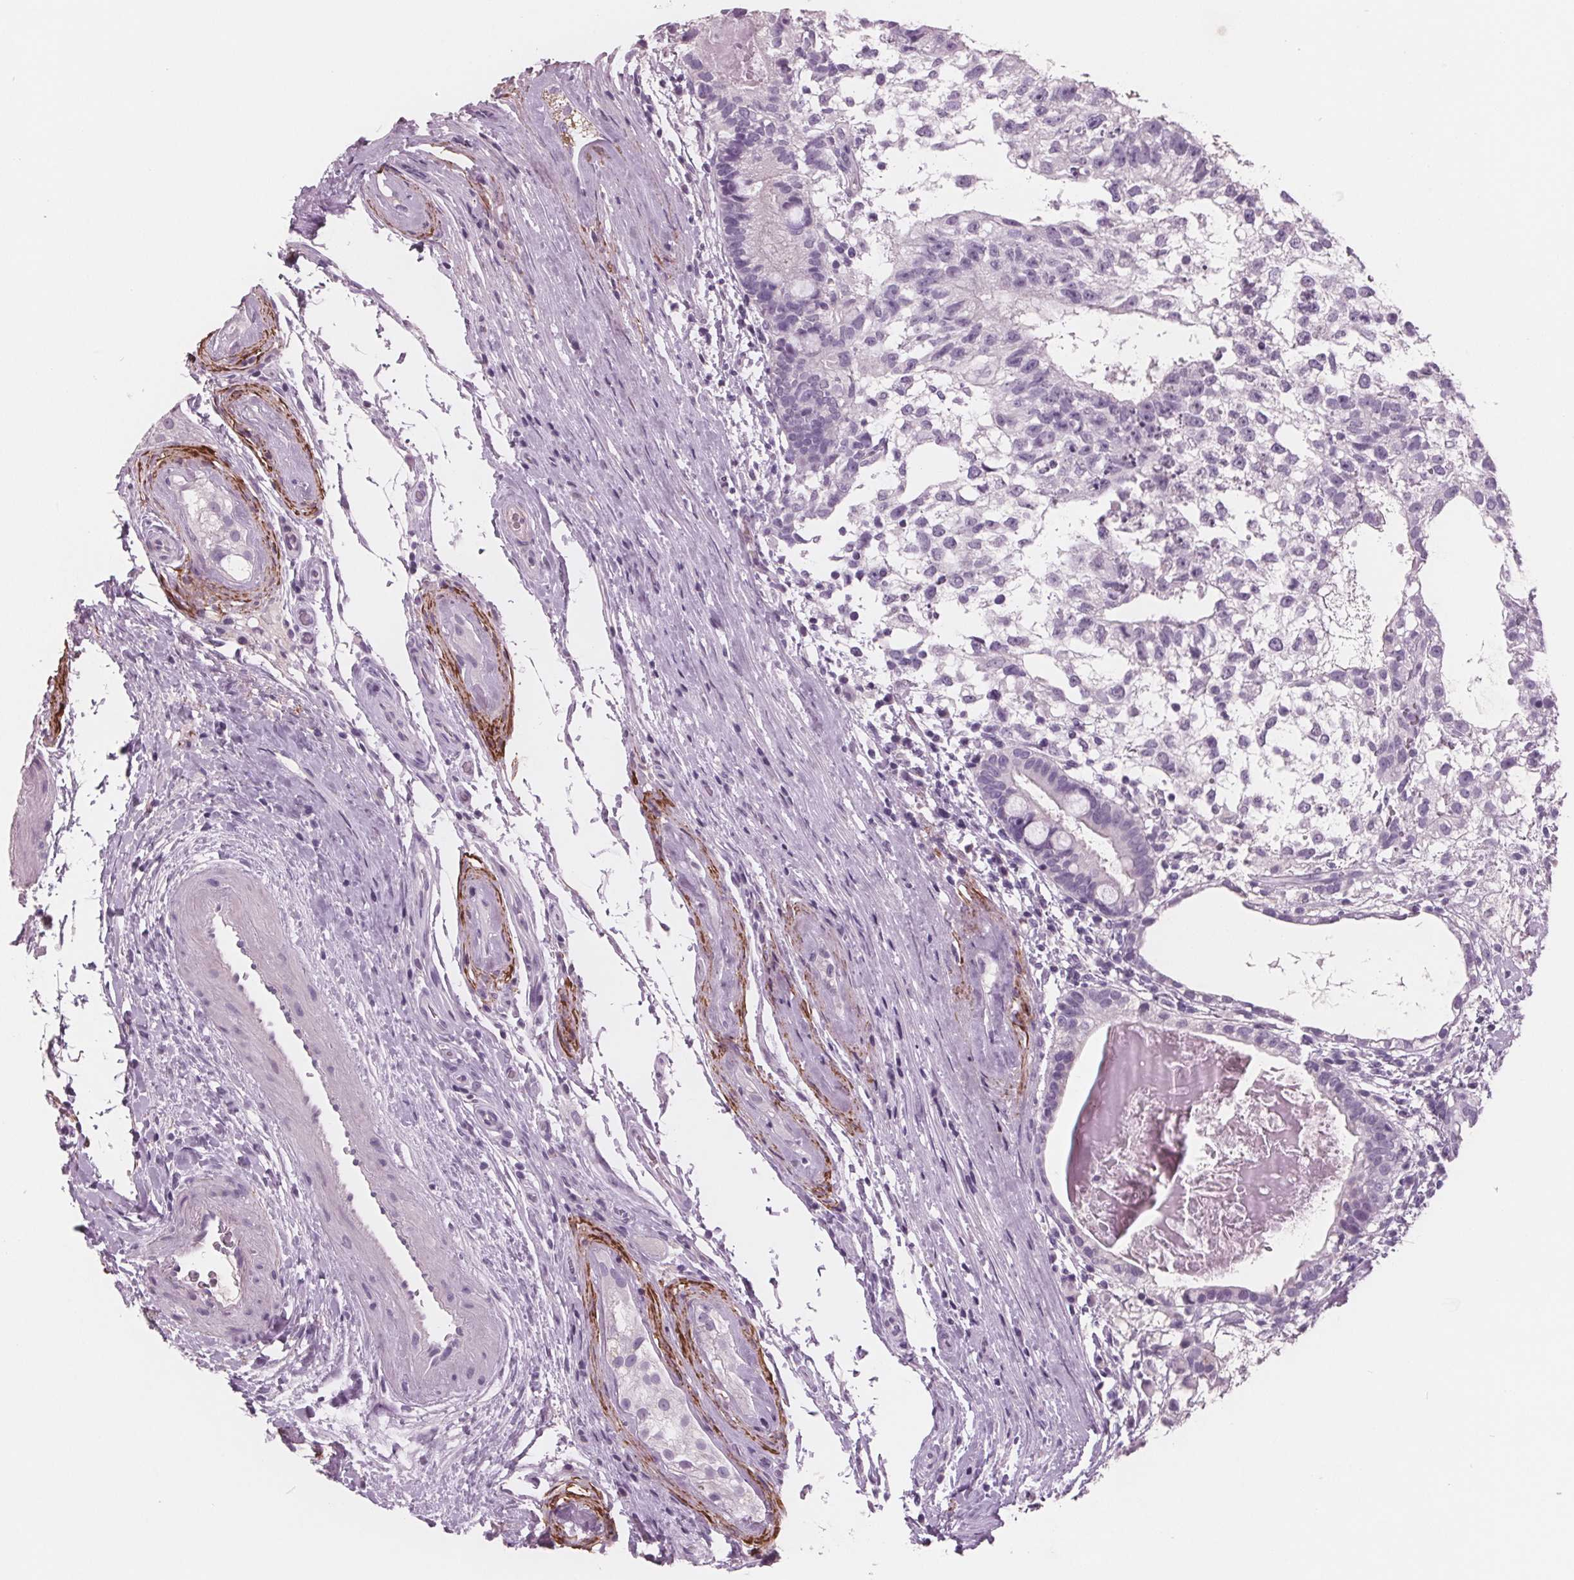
{"staining": {"intensity": "negative", "quantity": "none", "location": "none"}, "tissue": "testis cancer", "cell_type": "Tumor cells", "image_type": "cancer", "snomed": [{"axis": "morphology", "description": "Seminoma, NOS"}, {"axis": "morphology", "description": "Carcinoma, Embryonal, NOS"}, {"axis": "topography", "description": "Testis"}], "caption": "This is a micrograph of IHC staining of testis cancer (seminoma), which shows no positivity in tumor cells.", "gene": "AMBP", "patient": {"sex": "male", "age": 41}}